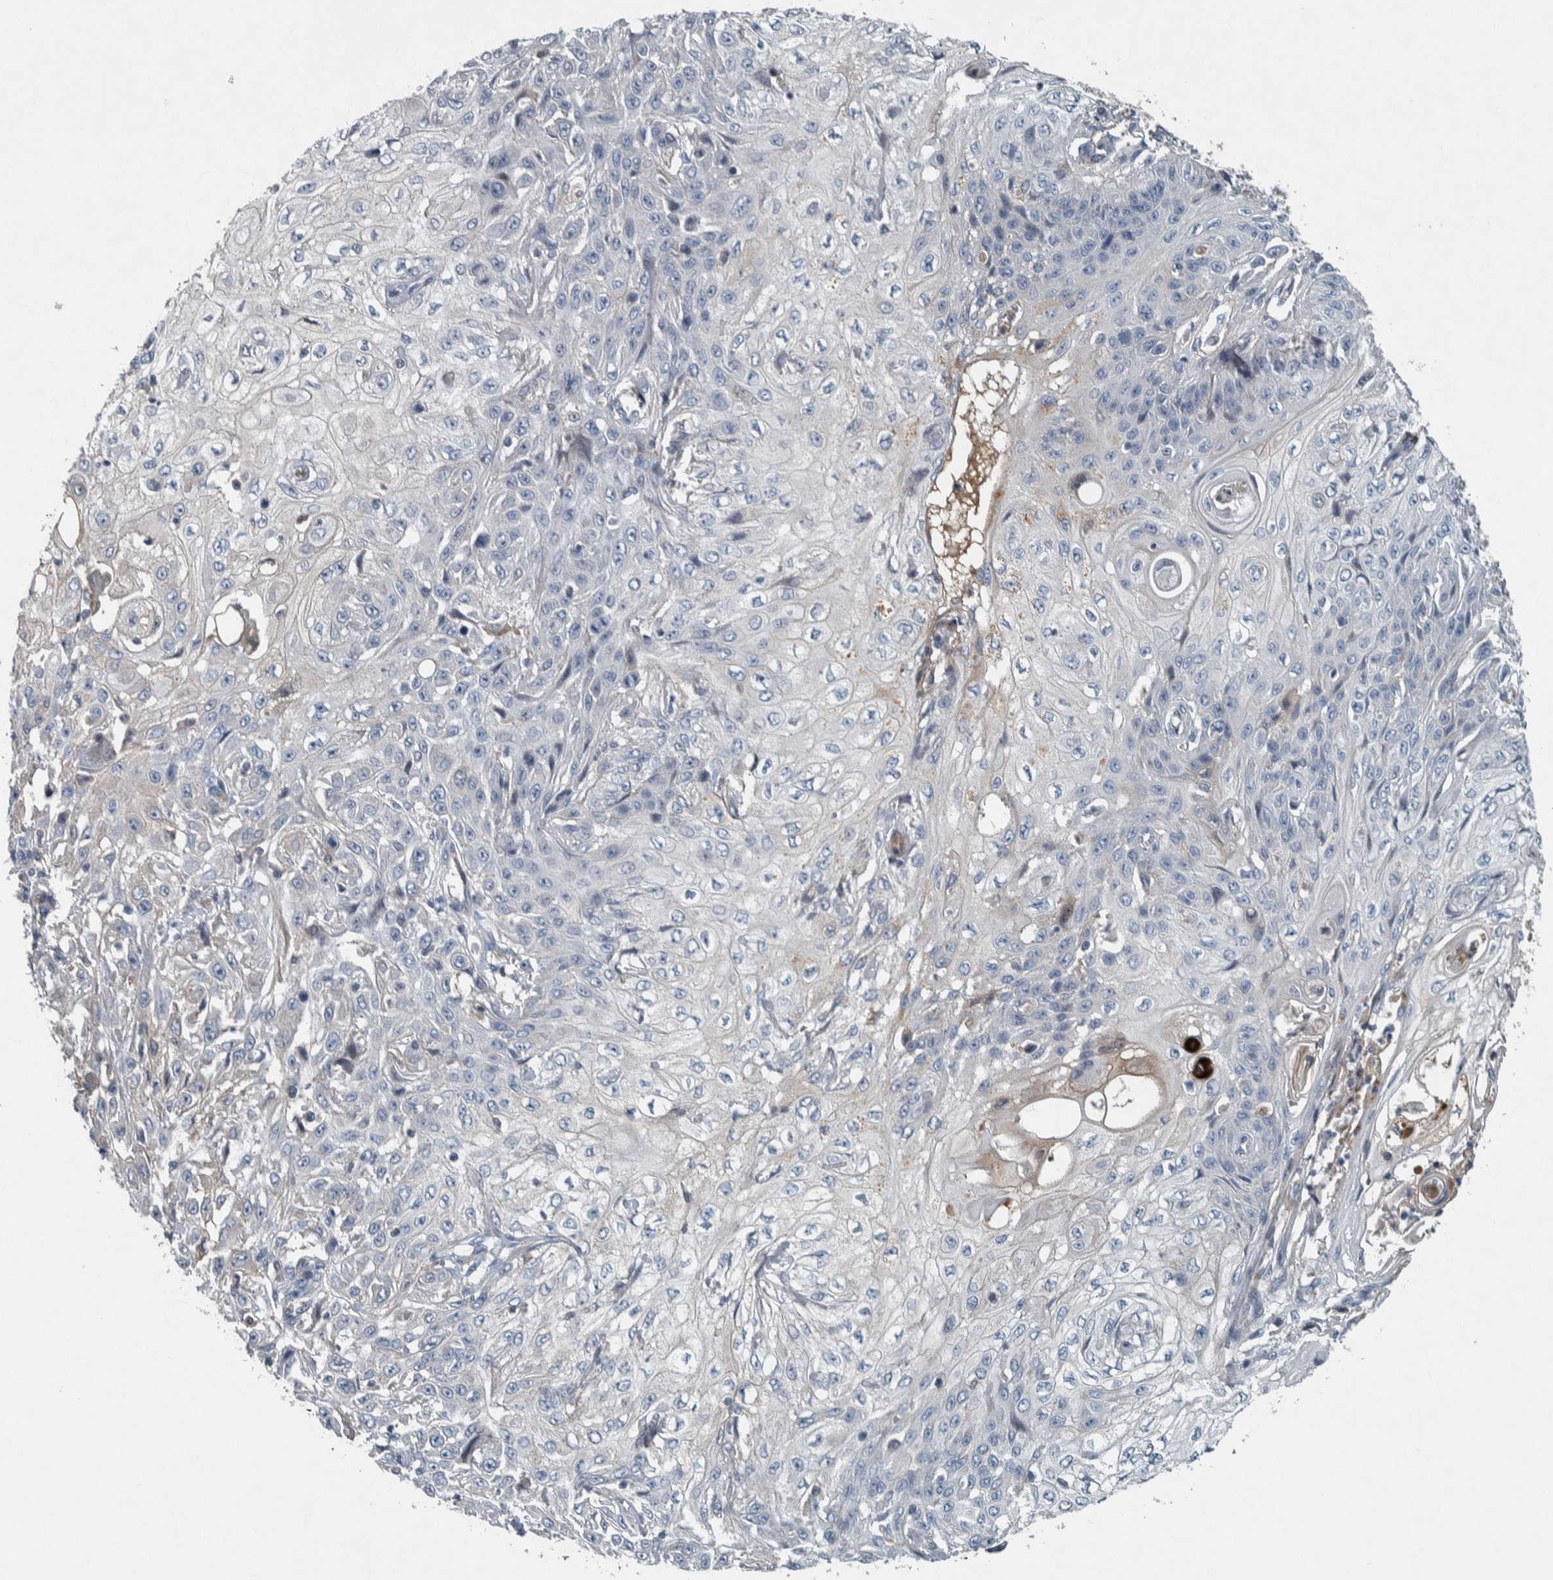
{"staining": {"intensity": "negative", "quantity": "none", "location": "none"}, "tissue": "skin cancer", "cell_type": "Tumor cells", "image_type": "cancer", "snomed": [{"axis": "morphology", "description": "Squamous cell carcinoma, NOS"}, {"axis": "morphology", "description": "Squamous cell carcinoma, metastatic, NOS"}, {"axis": "topography", "description": "Skin"}, {"axis": "topography", "description": "Lymph node"}], "caption": "An immunohistochemistry photomicrograph of skin cancer is shown. There is no staining in tumor cells of skin cancer.", "gene": "SERPINC1", "patient": {"sex": "male", "age": 75}}